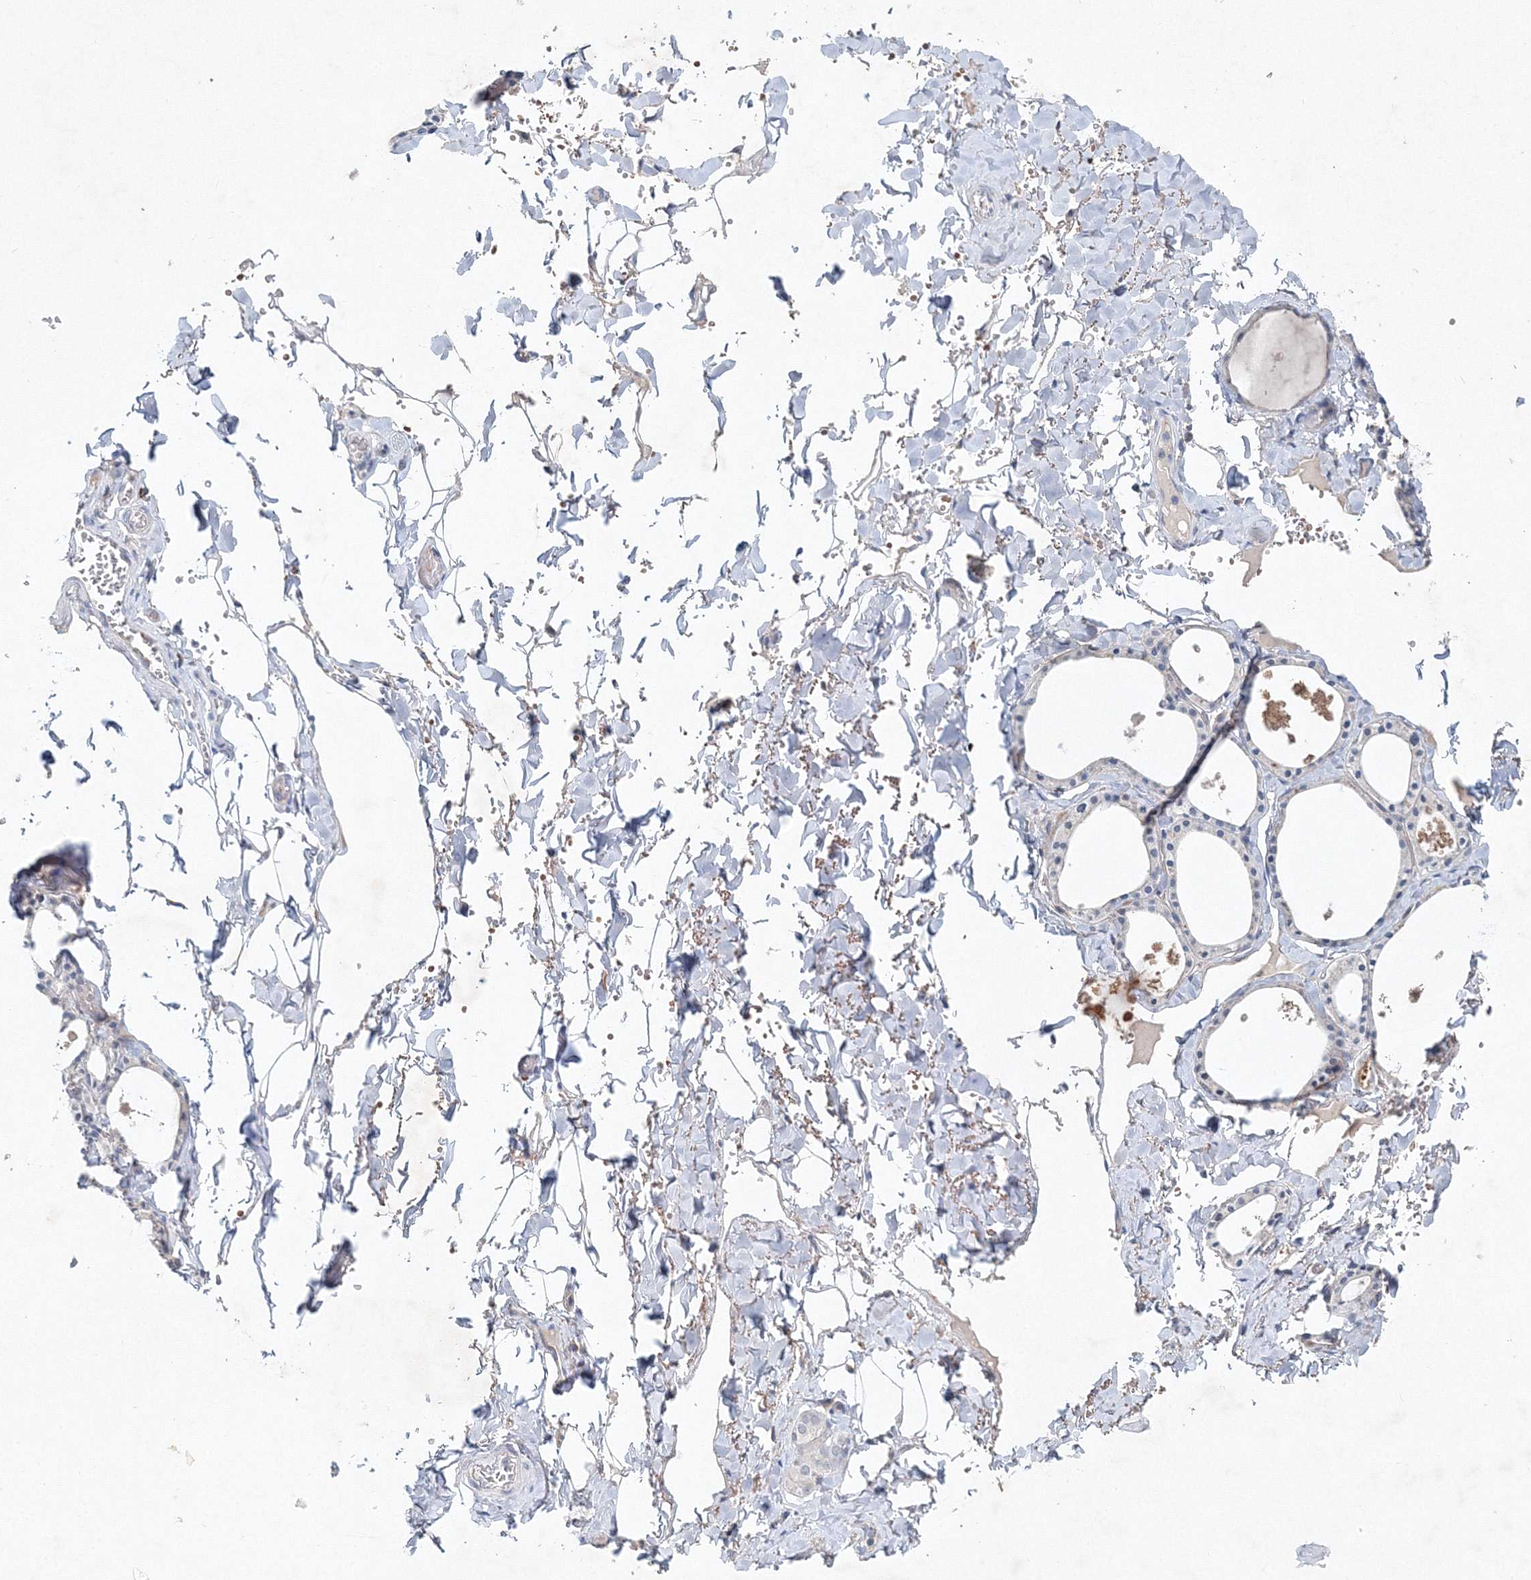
{"staining": {"intensity": "negative", "quantity": "none", "location": "none"}, "tissue": "thyroid gland", "cell_type": "Glandular cells", "image_type": "normal", "snomed": [{"axis": "morphology", "description": "Normal tissue, NOS"}, {"axis": "topography", "description": "Thyroid gland"}], "caption": "Micrograph shows no protein positivity in glandular cells of unremarkable thyroid gland. (DAB (3,3'-diaminobenzidine) immunohistochemistry, high magnification).", "gene": "SH3BP5", "patient": {"sex": "male", "age": 56}}